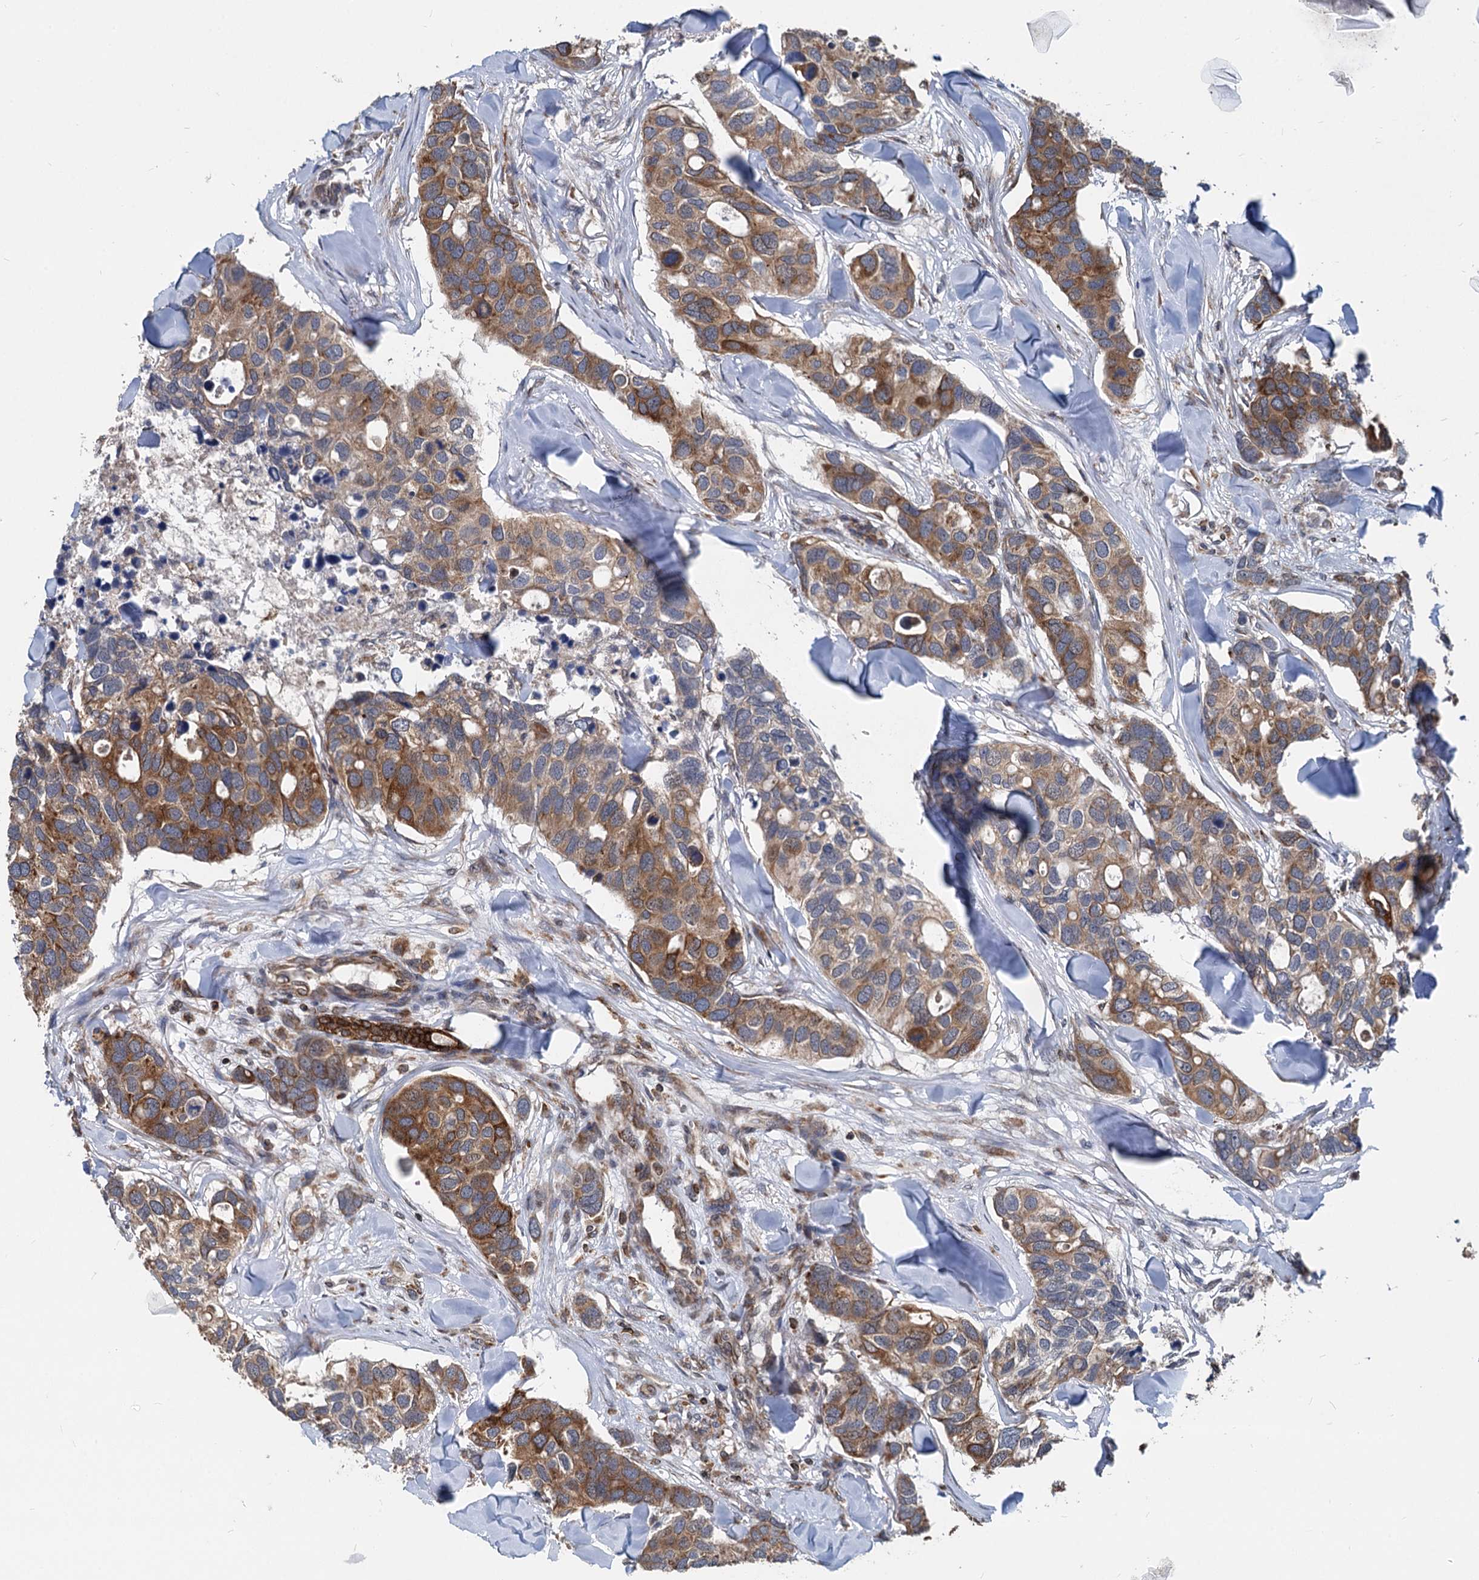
{"staining": {"intensity": "strong", "quantity": ">75%", "location": "cytoplasmic/membranous"}, "tissue": "breast cancer", "cell_type": "Tumor cells", "image_type": "cancer", "snomed": [{"axis": "morphology", "description": "Duct carcinoma"}, {"axis": "topography", "description": "Breast"}], "caption": "Brown immunohistochemical staining in breast cancer reveals strong cytoplasmic/membranous expression in approximately >75% of tumor cells. The staining was performed using DAB, with brown indicating positive protein expression. Nuclei are stained blue with hematoxylin.", "gene": "STIM1", "patient": {"sex": "female", "age": 83}}